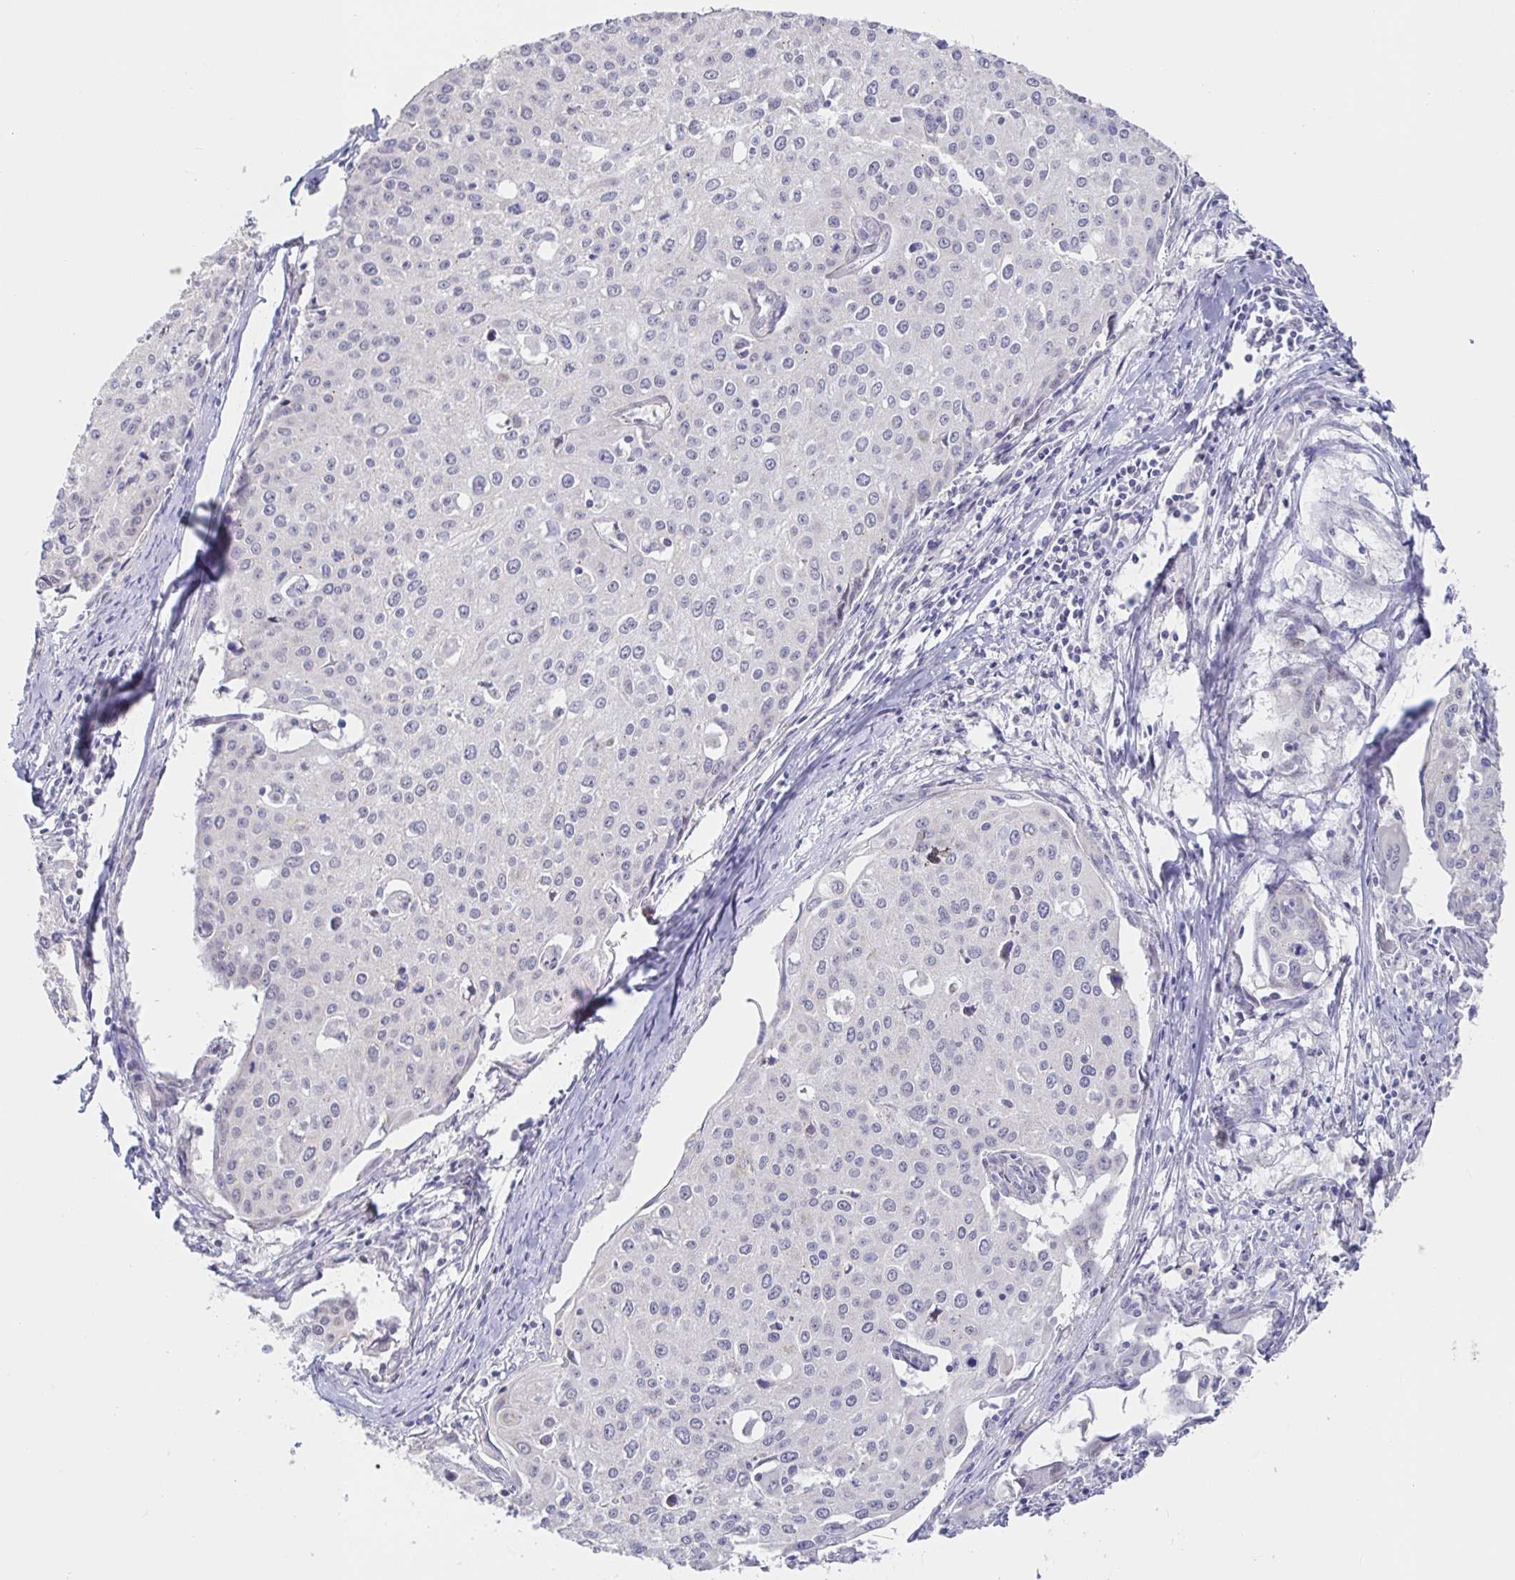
{"staining": {"intensity": "negative", "quantity": "none", "location": "none"}, "tissue": "cervical cancer", "cell_type": "Tumor cells", "image_type": "cancer", "snomed": [{"axis": "morphology", "description": "Squamous cell carcinoma, NOS"}, {"axis": "topography", "description": "Cervix"}], "caption": "Cervical squamous cell carcinoma was stained to show a protein in brown. There is no significant staining in tumor cells.", "gene": "CIT", "patient": {"sex": "female", "age": 38}}